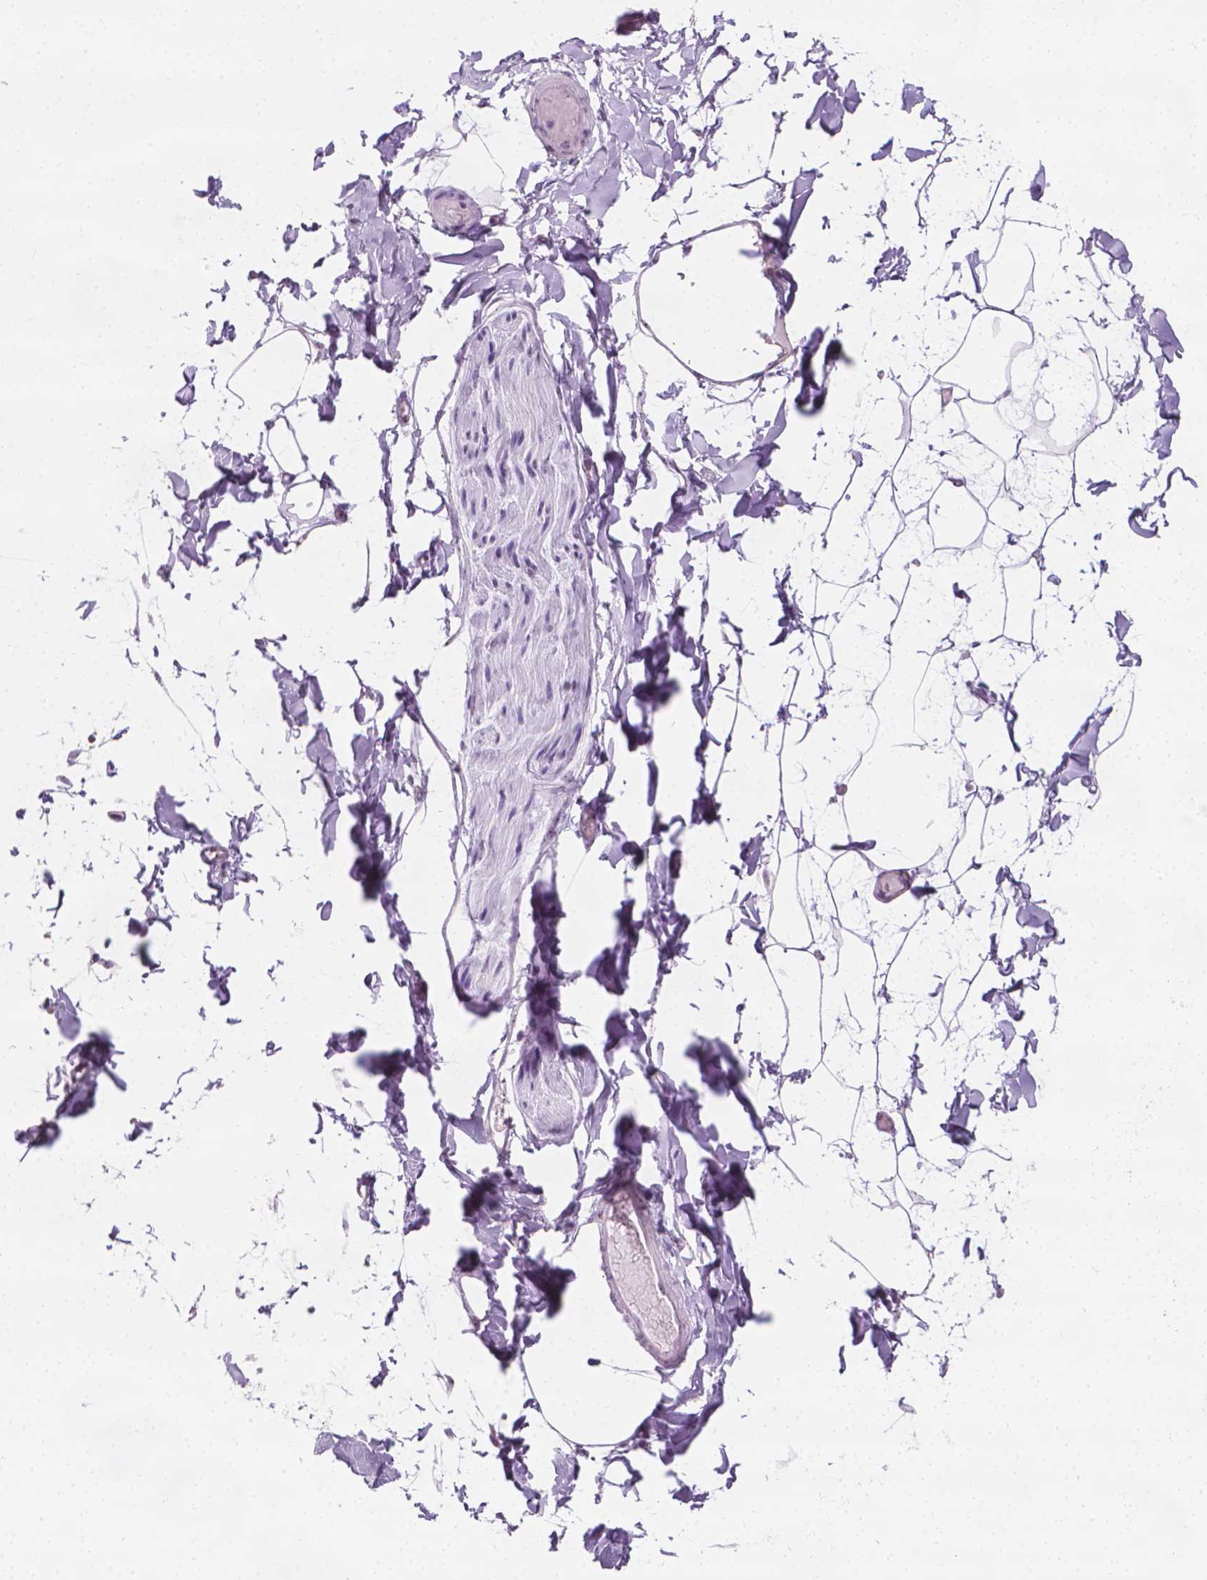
{"staining": {"intensity": "negative", "quantity": "none", "location": "none"}, "tissue": "adipose tissue", "cell_type": "Adipocytes", "image_type": "normal", "snomed": [{"axis": "morphology", "description": "Normal tissue, NOS"}, {"axis": "topography", "description": "Gallbladder"}, {"axis": "topography", "description": "Peripheral nerve tissue"}], "caption": "A high-resolution photomicrograph shows immunohistochemistry staining of normal adipose tissue, which exhibits no significant expression in adipocytes.", "gene": "NOL7", "patient": {"sex": "female", "age": 45}}